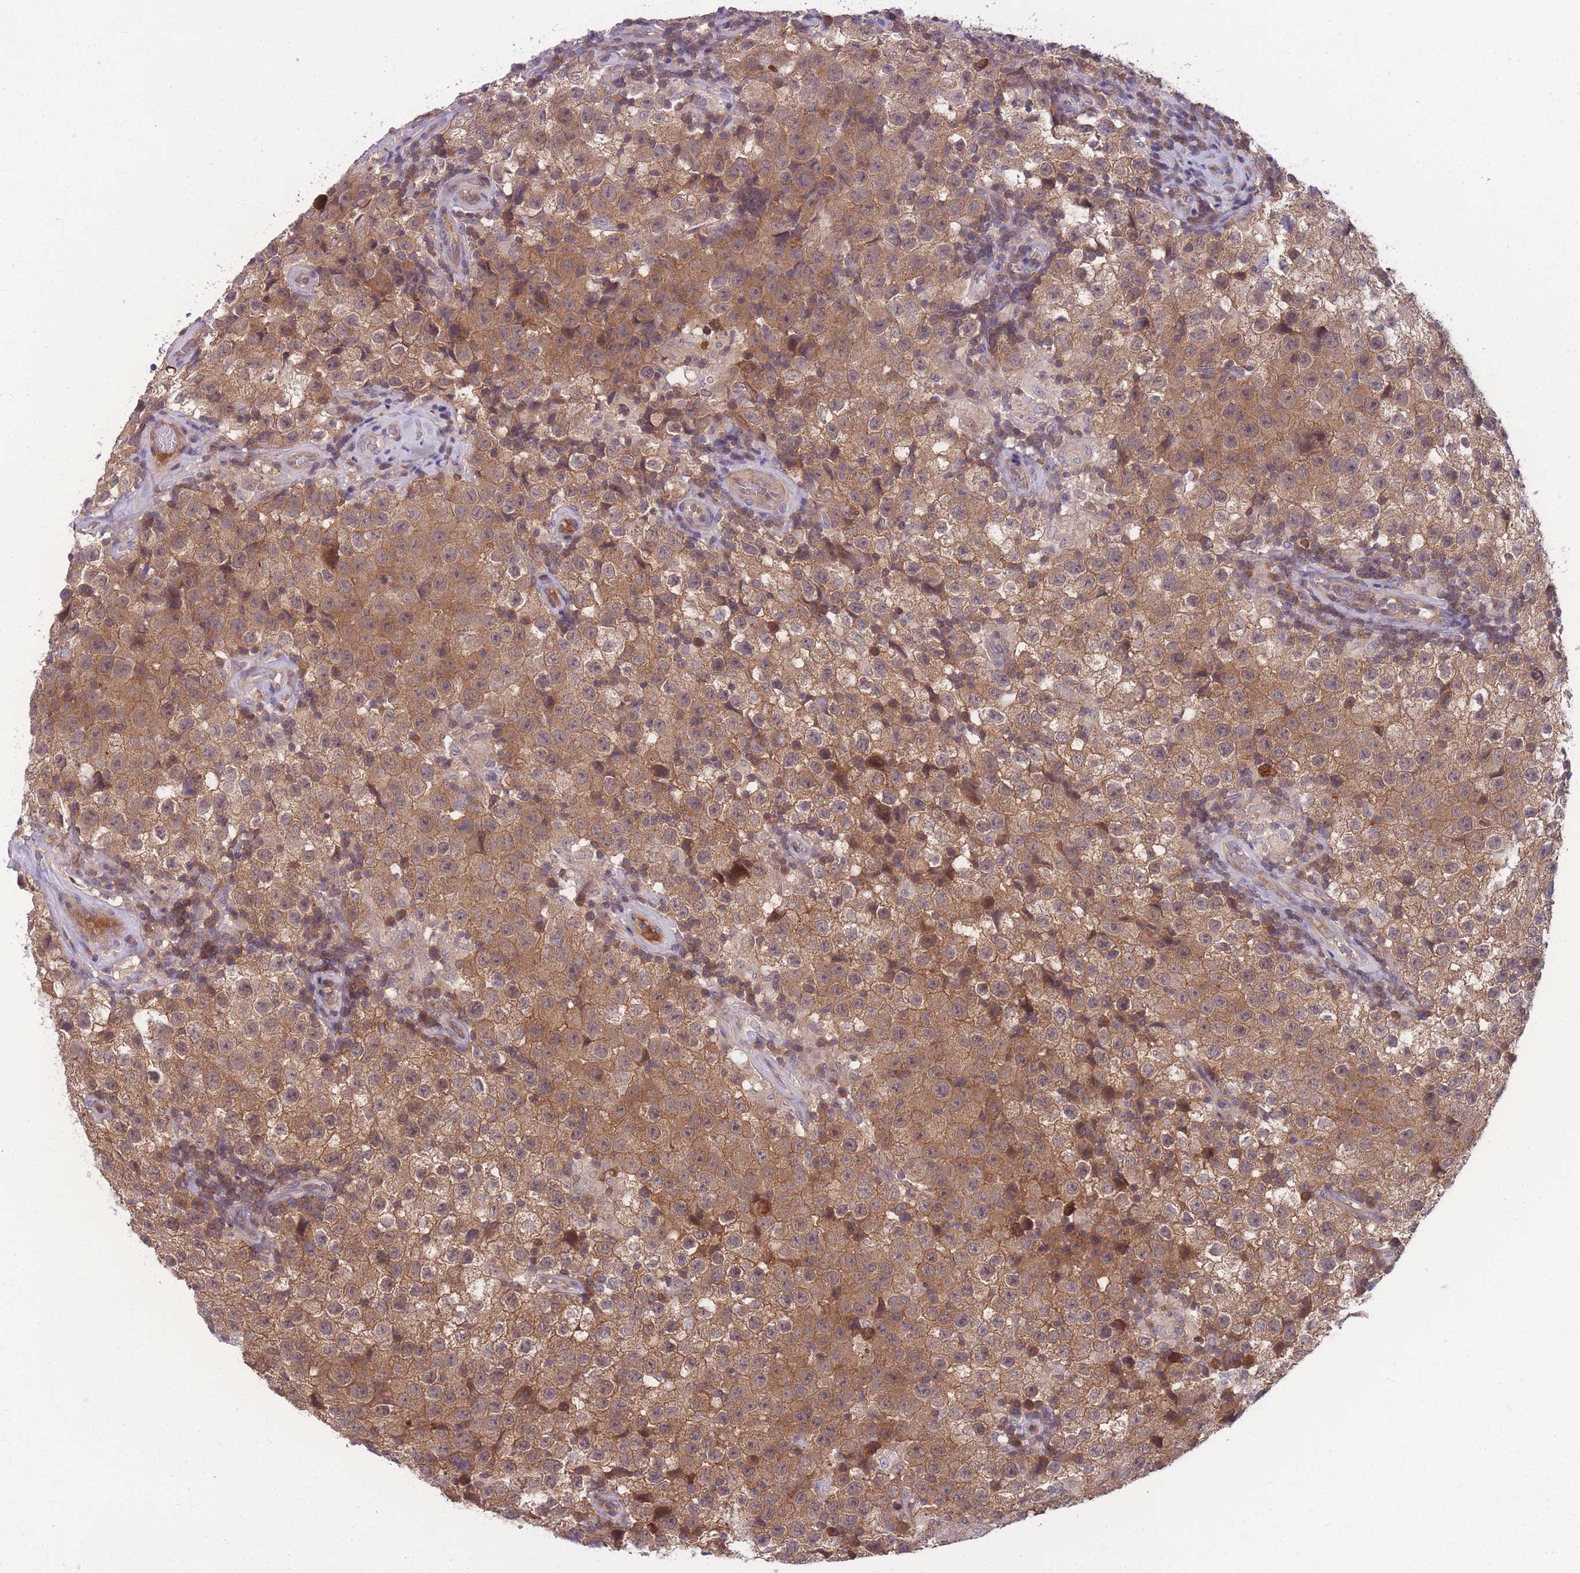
{"staining": {"intensity": "moderate", "quantity": ">75%", "location": "cytoplasmic/membranous"}, "tissue": "testis cancer", "cell_type": "Tumor cells", "image_type": "cancer", "snomed": [{"axis": "morphology", "description": "Seminoma, NOS"}, {"axis": "morphology", "description": "Carcinoma, Embryonal, NOS"}, {"axis": "topography", "description": "Testis"}], "caption": "Embryonal carcinoma (testis) stained with immunohistochemistry (IHC) demonstrates moderate cytoplasmic/membranous positivity in about >75% of tumor cells.", "gene": "UBE2N", "patient": {"sex": "male", "age": 41}}